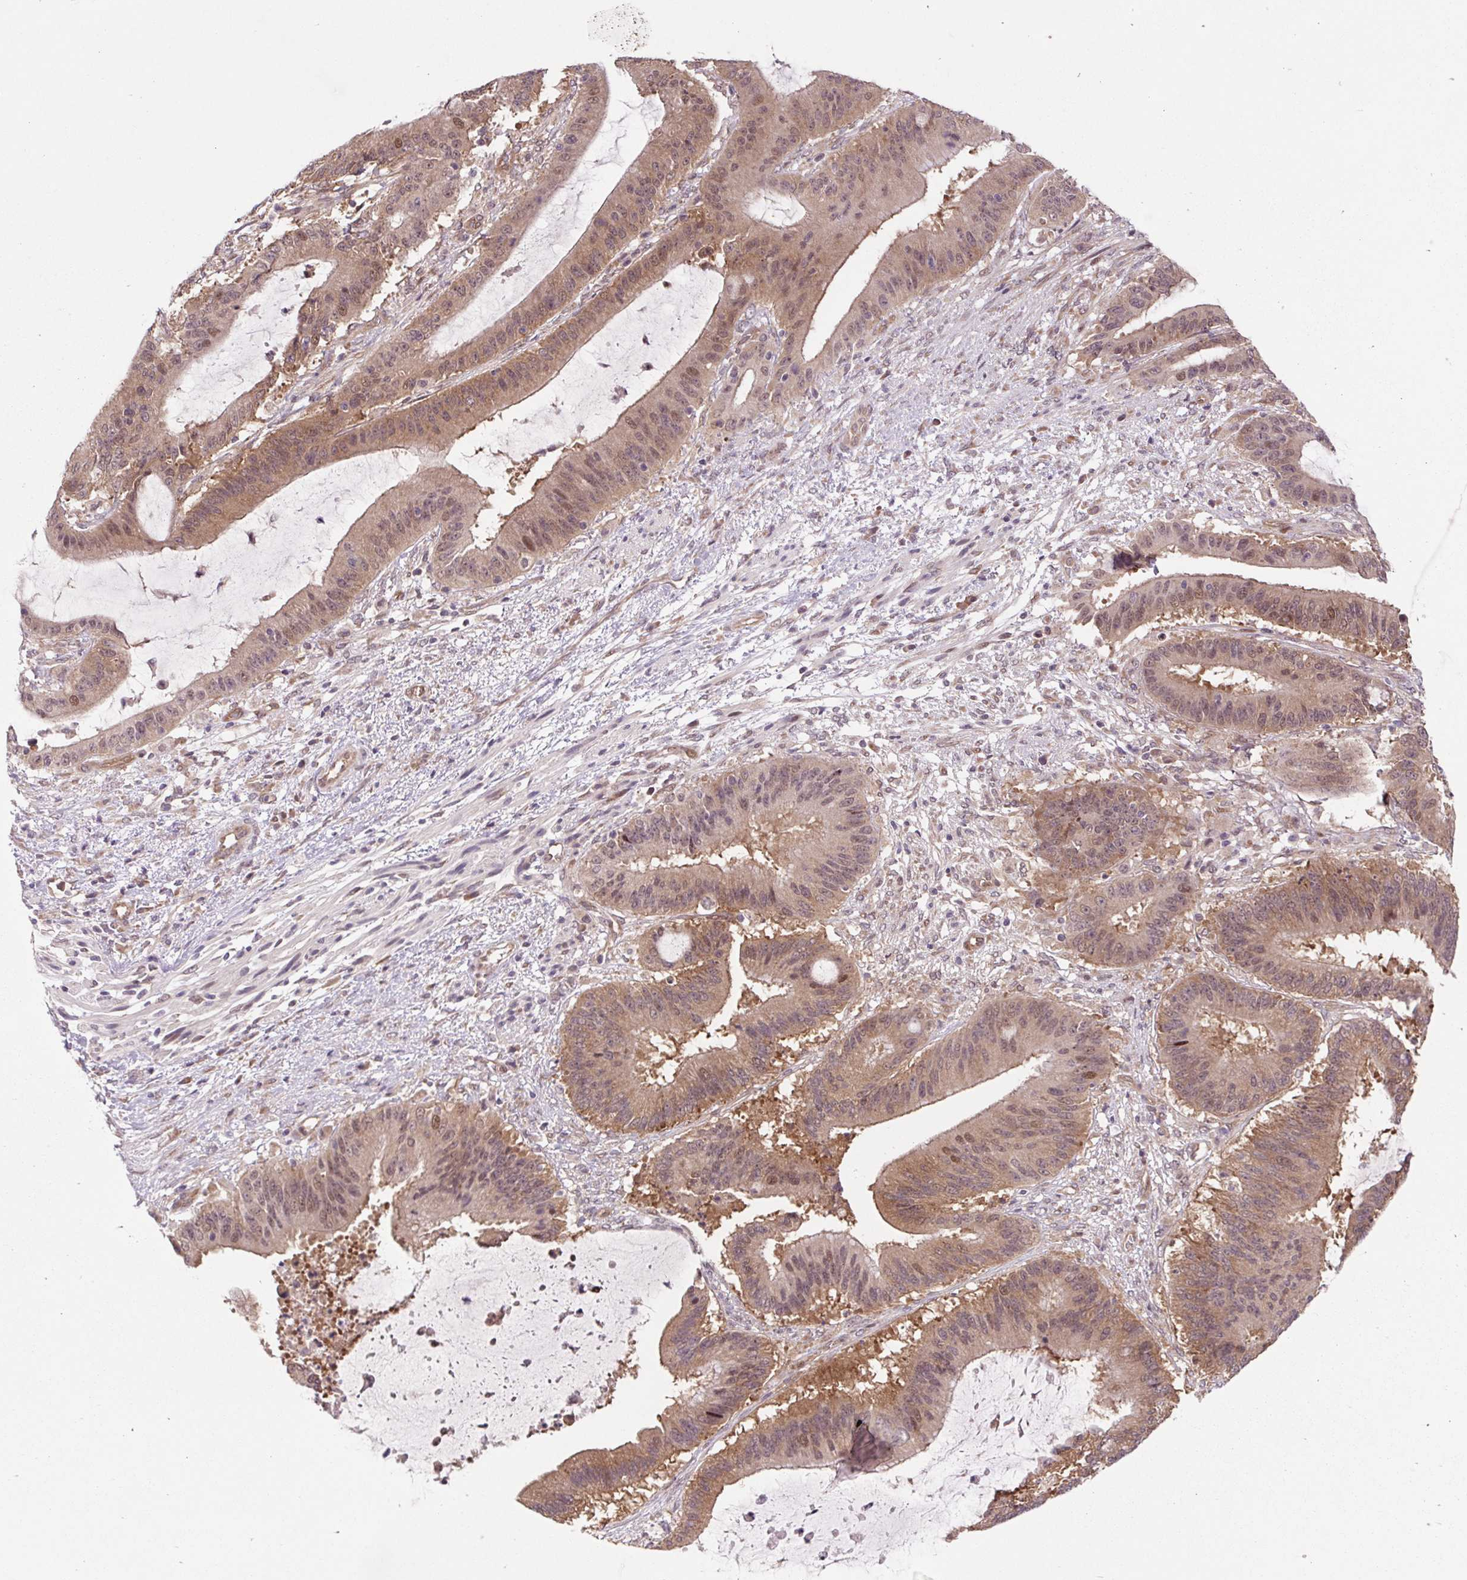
{"staining": {"intensity": "moderate", "quantity": ">75%", "location": "cytoplasmic/membranous,nuclear"}, "tissue": "liver cancer", "cell_type": "Tumor cells", "image_type": "cancer", "snomed": [{"axis": "morphology", "description": "Normal tissue, NOS"}, {"axis": "morphology", "description": "Cholangiocarcinoma"}, {"axis": "topography", "description": "Liver"}, {"axis": "topography", "description": "Peripheral nerve tissue"}], "caption": "IHC micrograph of liver cholangiocarcinoma stained for a protein (brown), which displays medium levels of moderate cytoplasmic/membranous and nuclear staining in about >75% of tumor cells.", "gene": "HFE", "patient": {"sex": "female", "age": 73}}